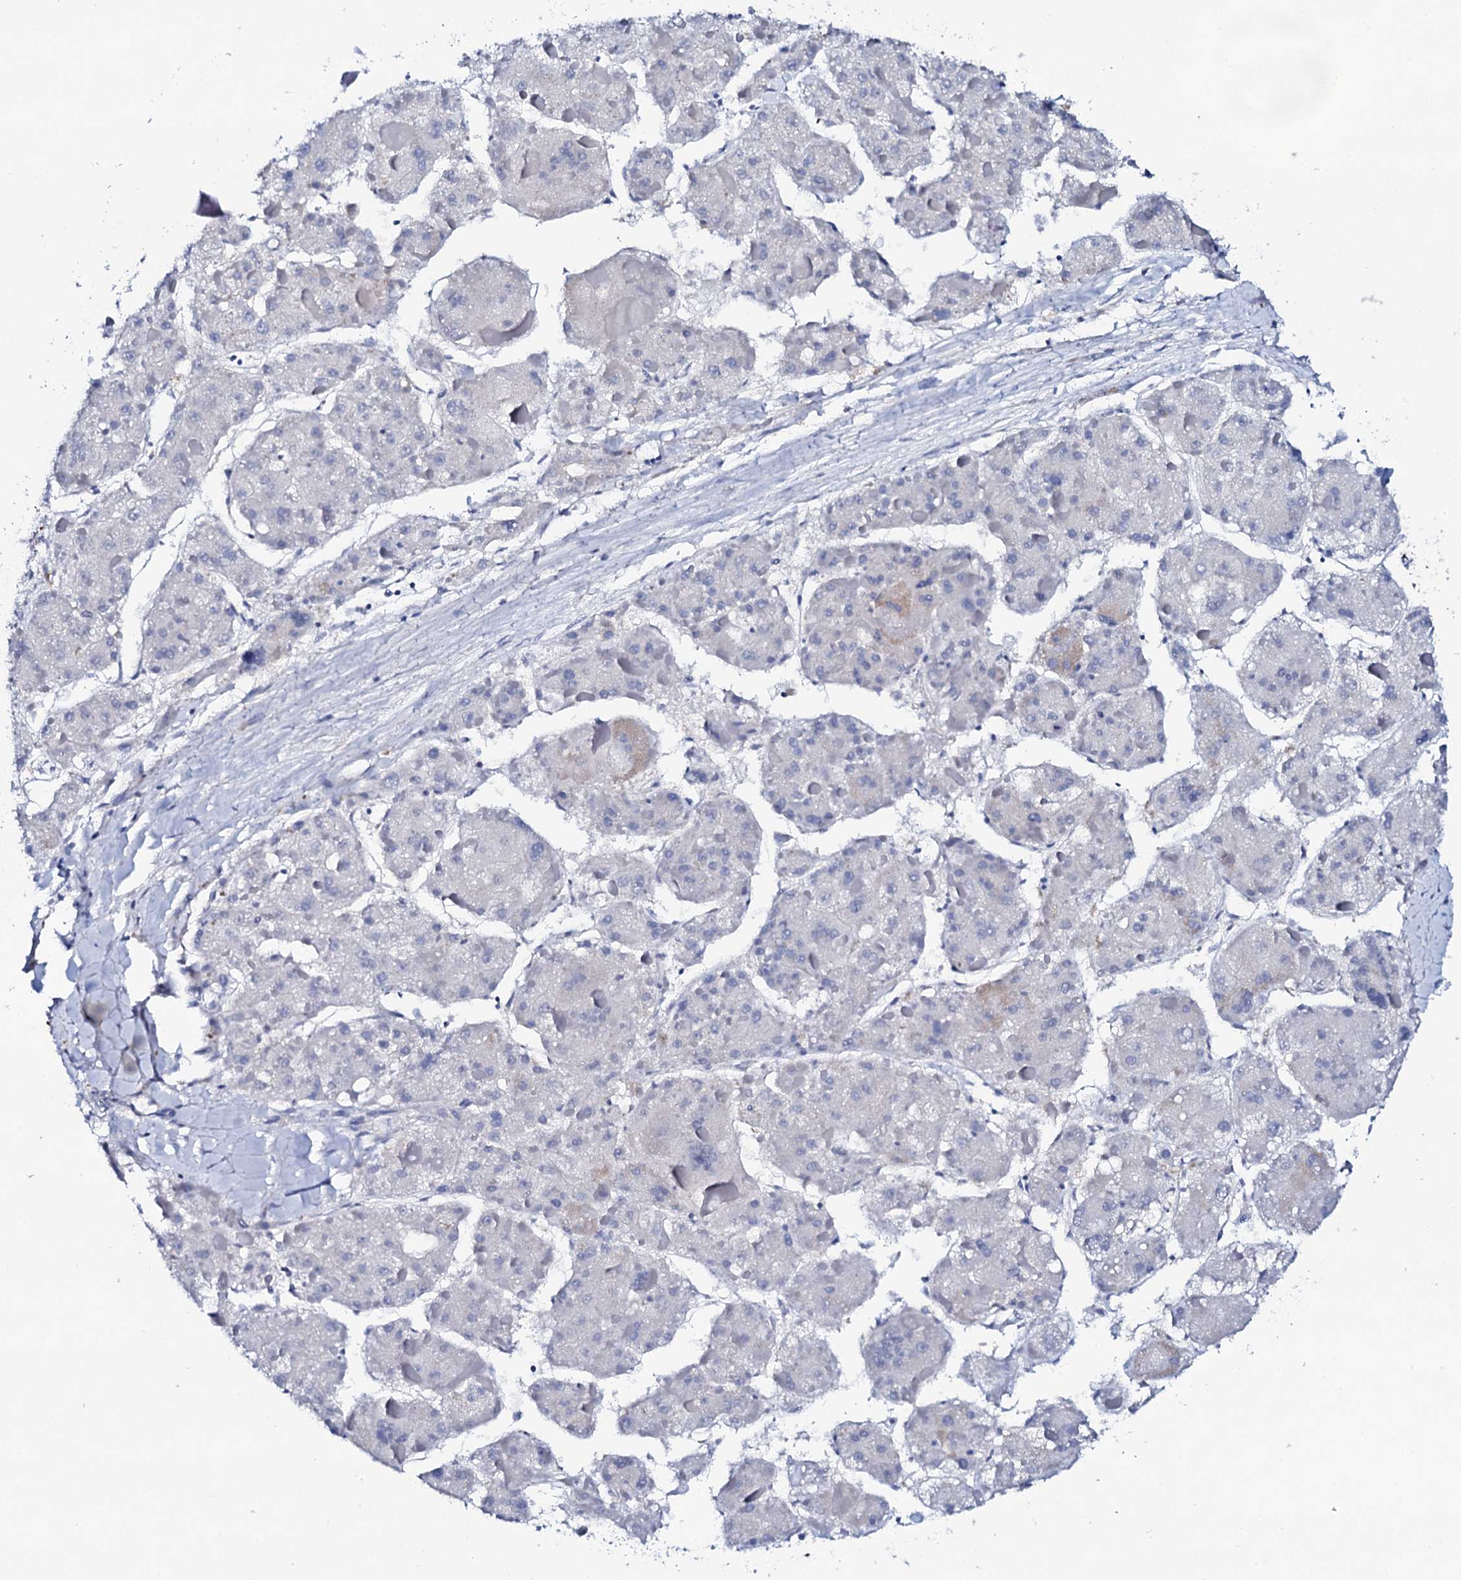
{"staining": {"intensity": "negative", "quantity": "none", "location": "none"}, "tissue": "liver cancer", "cell_type": "Tumor cells", "image_type": "cancer", "snomed": [{"axis": "morphology", "description": "Carcinoma, Hepatocellular, NOS"}, {"axis": "topography", "description": "Liver"}], "caption": "Immunohistochemical staining of liver cancer displays no significant expression in tumor cells. The staining is performed using DAB (3,3'-diaminobenzidine) brown chromogen with nuclei counter-stained in using hematoxylin.", "gene": "FBXL16", "patient": {"sex": "female", "age": 73}}